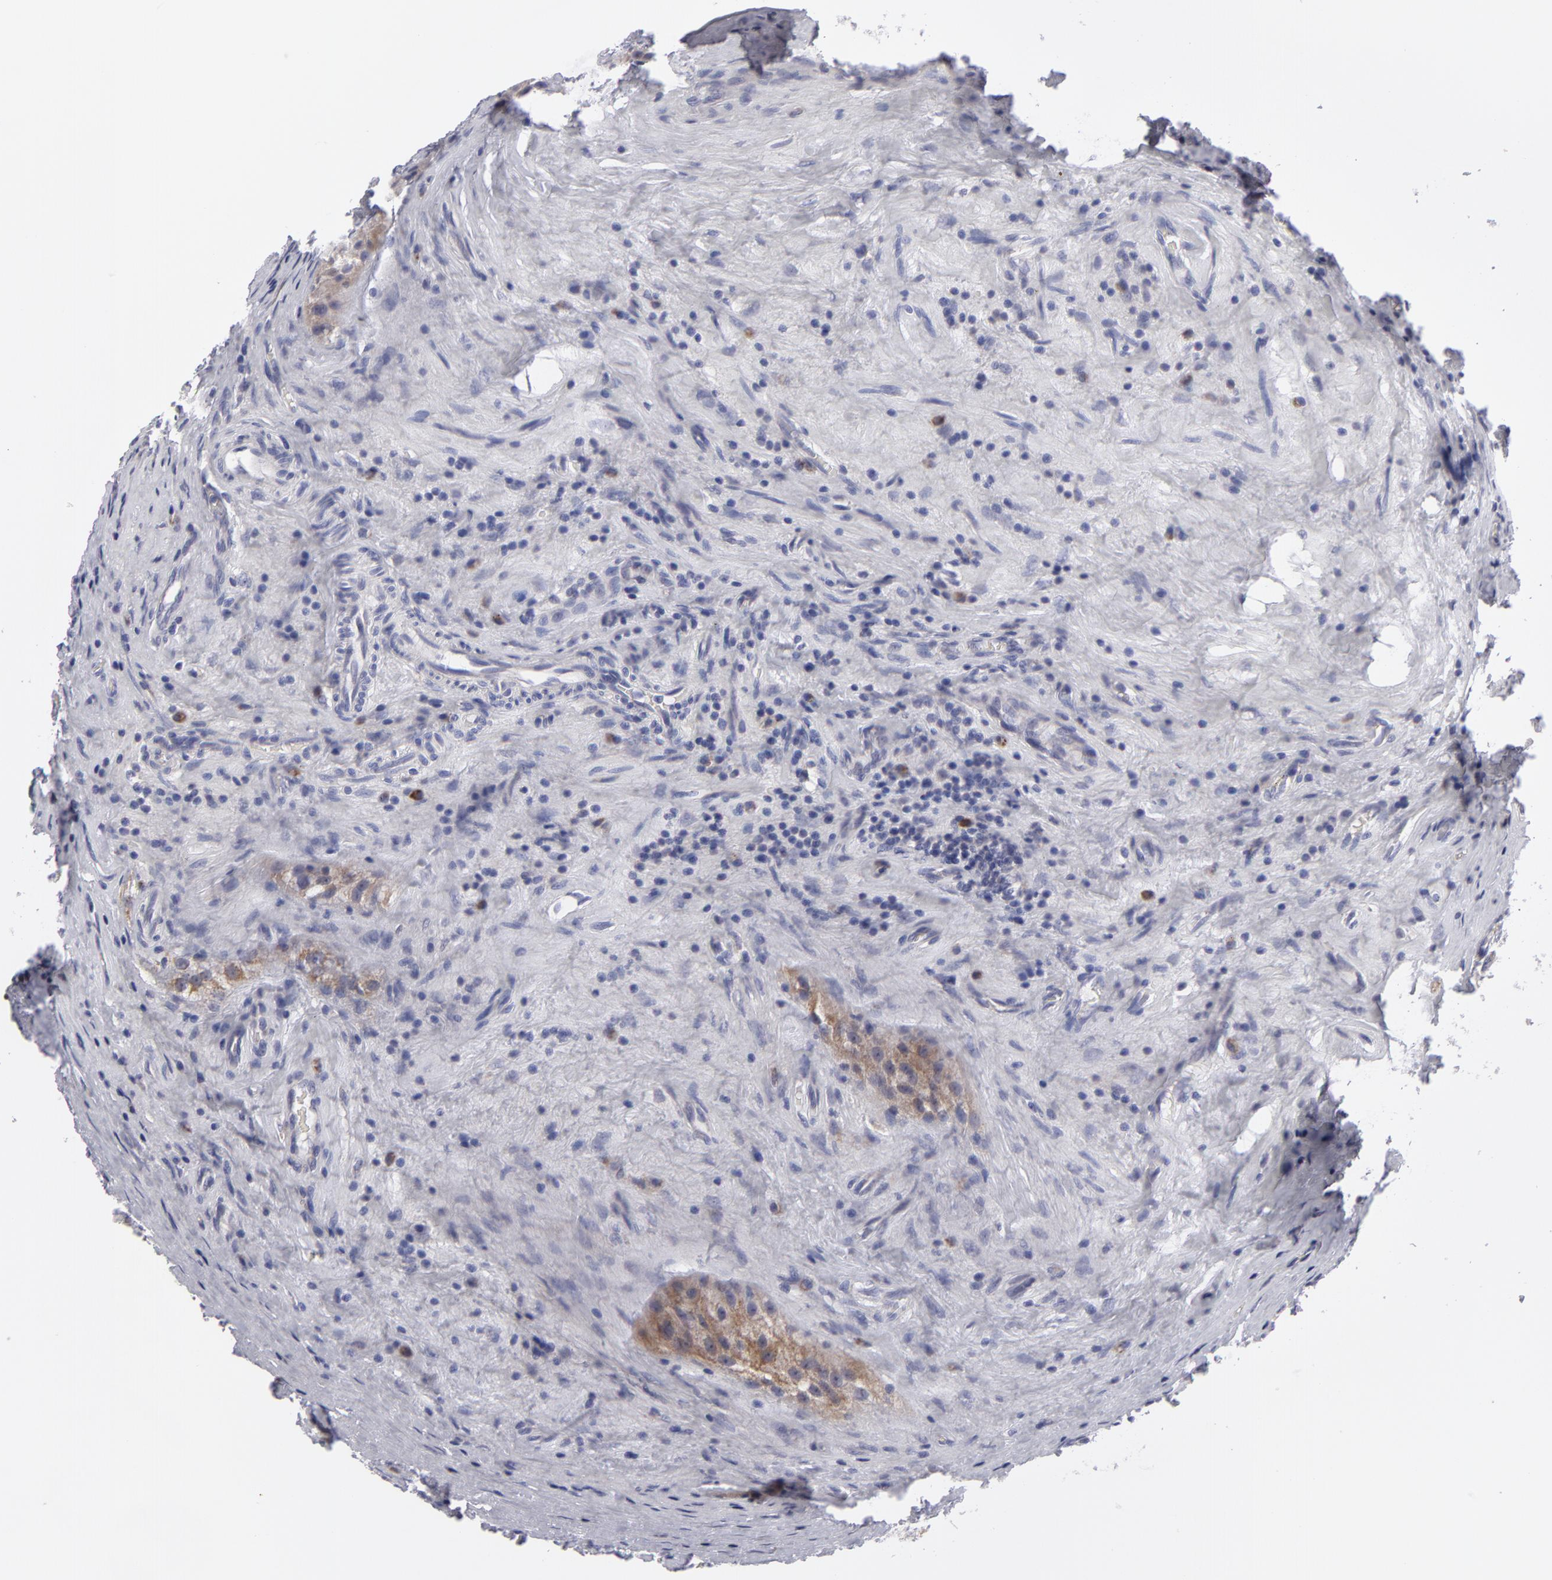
{"staining": {"intensity": "moderate", "quantity": ">75%", "location": "cytoplasmic/membranous"}, "tissue": "testis cancer", "cell_type": "Tumor cells", "image_type": "cancer", "snomed": [{"axis": "morphology", "description": "Seminoma, NOS"}, {"axis": "topography", "description": "Testis"}], "caption": "Human testis seminoma stained with a protein marker demonstrates moderate staining in tumor cells.", "gene": "ATP2B3", "patient": {"sex": "male", "age": 34}}